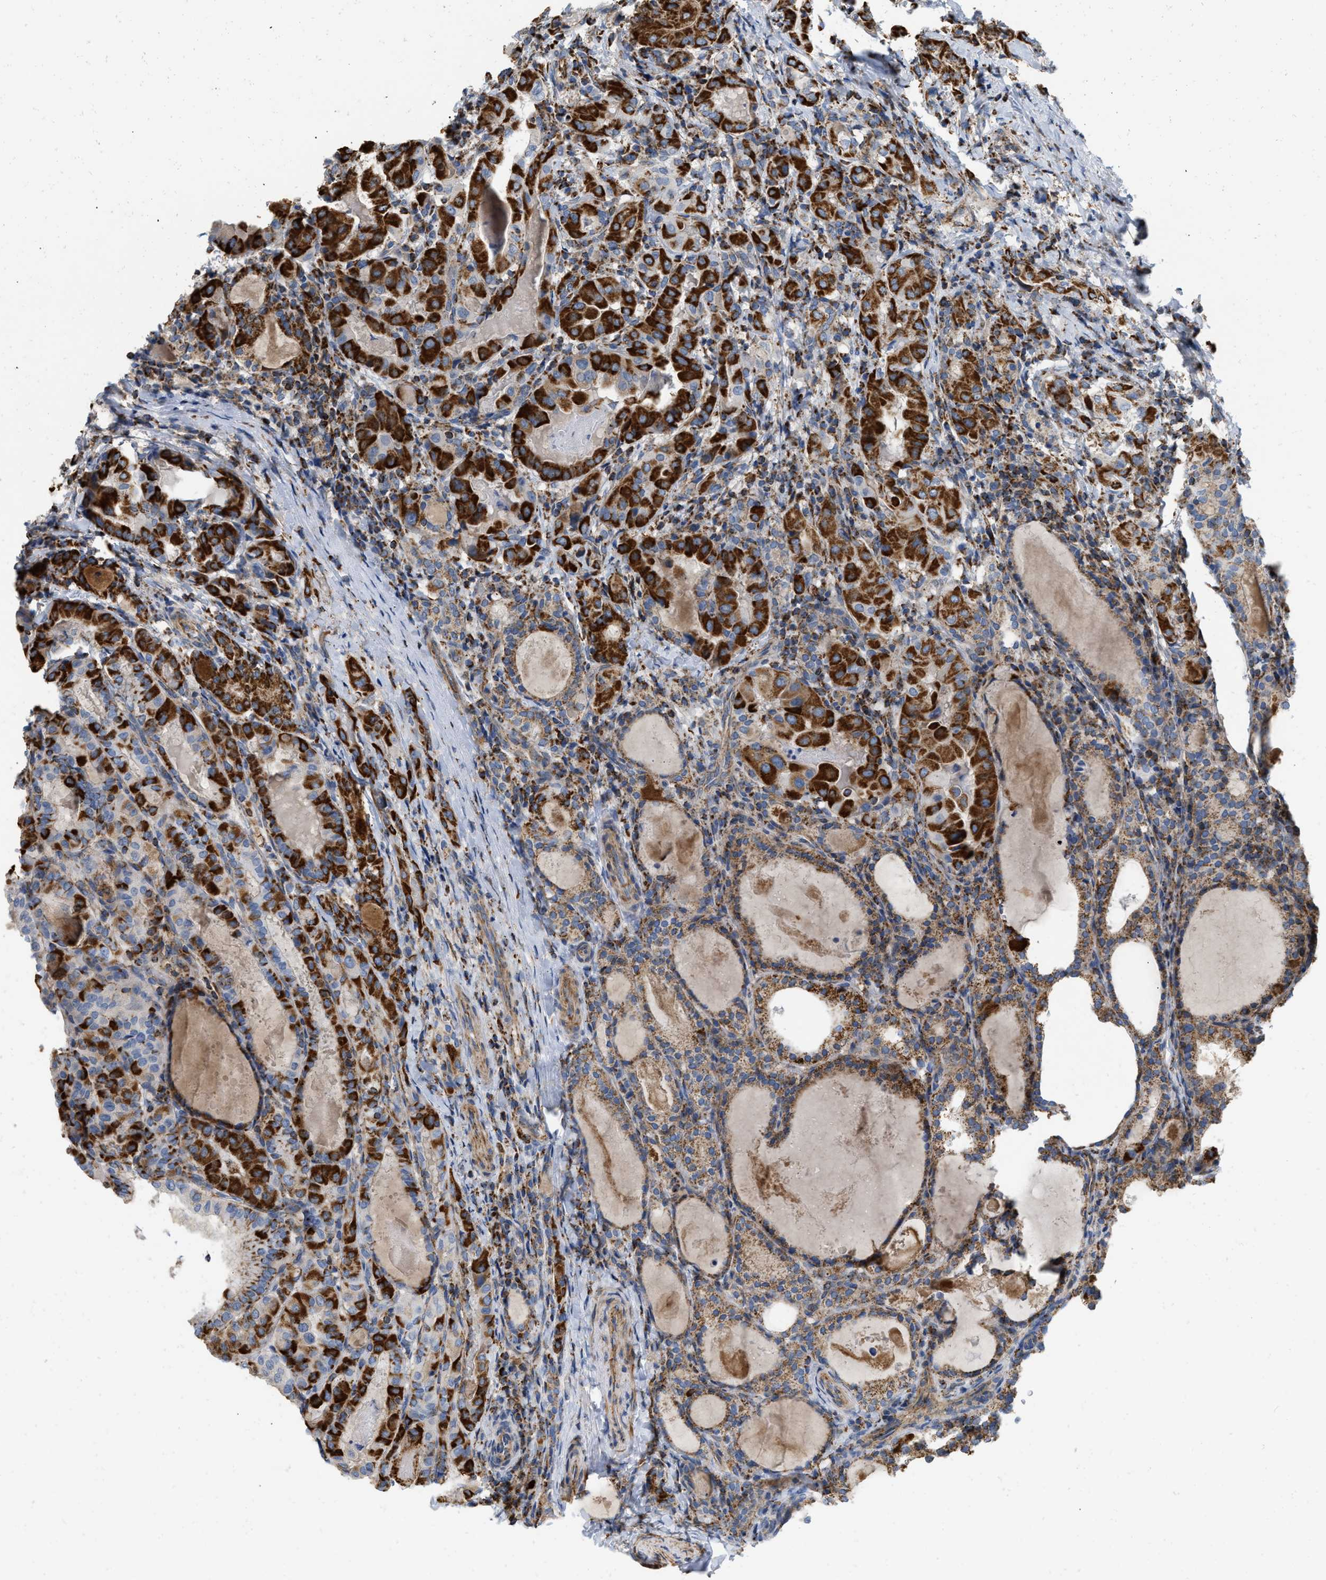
{"staining": {"intensity": "strong", "quantity": ">75%", "location": "cytoplasmic/membranous"}, "tissue": "thyroid cancer", "cell_type": "Tumor cells", "image_type": "cancer", "snomed": [{"axis": "morphology", "description": "Papillary adenocarcinoma, NOS"}, {"axis": "topography", "description": "Thyroid gland"}], "caption": "About >75% of tumor cells in papillary adenocarcinoma (thyroid) display strong cytoplasmic/membranous protein positivity as visualized by brown immunohistochemical staining.", "gene": "GRB10", "patient": {"sex": "female", "age": 42}}